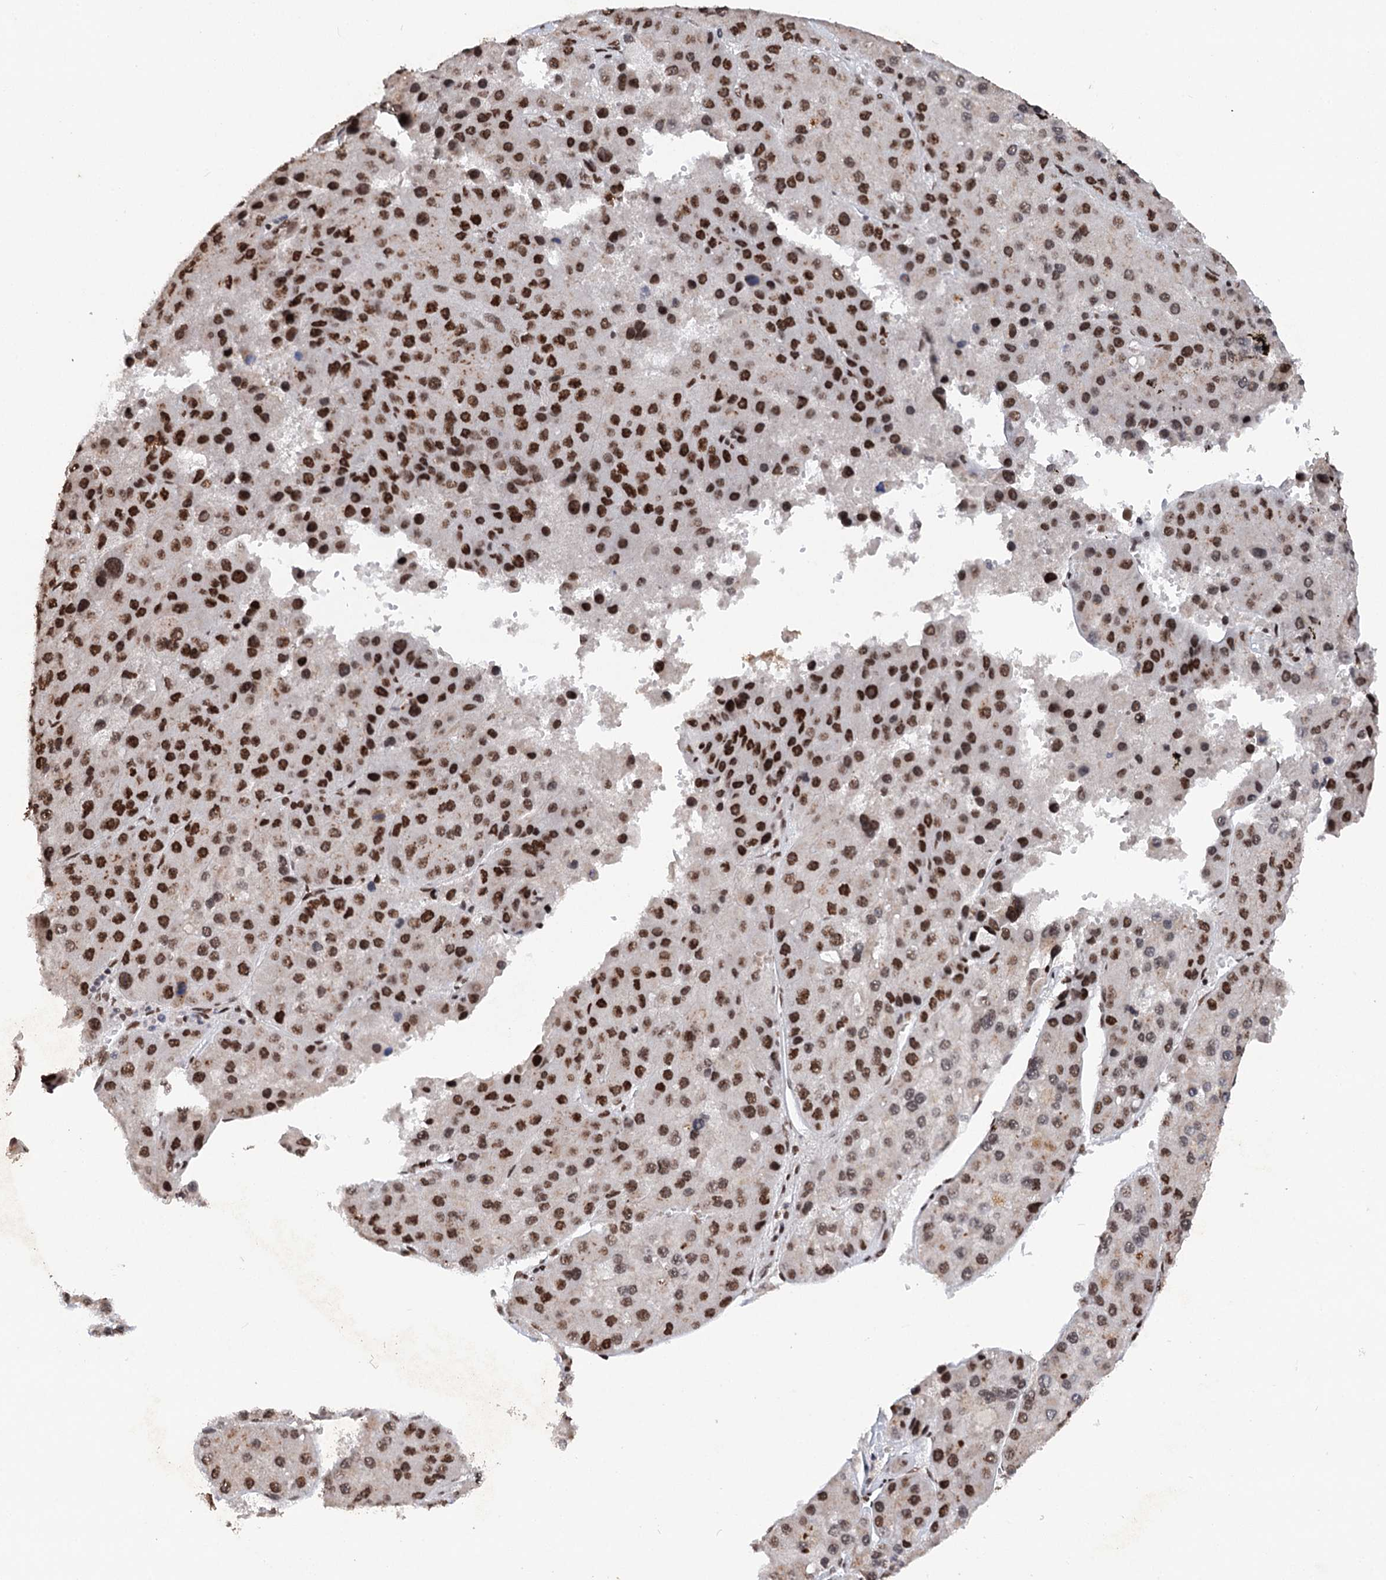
{"staining": {"intensity": "strong", "quantity": ">75%", "location": "nuclear"}, "tissue": "liver cancer", "cell_type": "Tumor cells", "image_type": "cancer", "snomed": [{"axis": "morphology", "description": "Carcinoma, Hepatocellular, NOS"}, {"axis": "topography", "description": "Liver"}], "caption": "Hepatocellular carcinoma (liver) was stained to show a protein in brown. There is high levels of strong nuclear staining in about >75% of tumor cells.", "gene": "MATR3", "patient": {"sex": "female", "age": 73}}